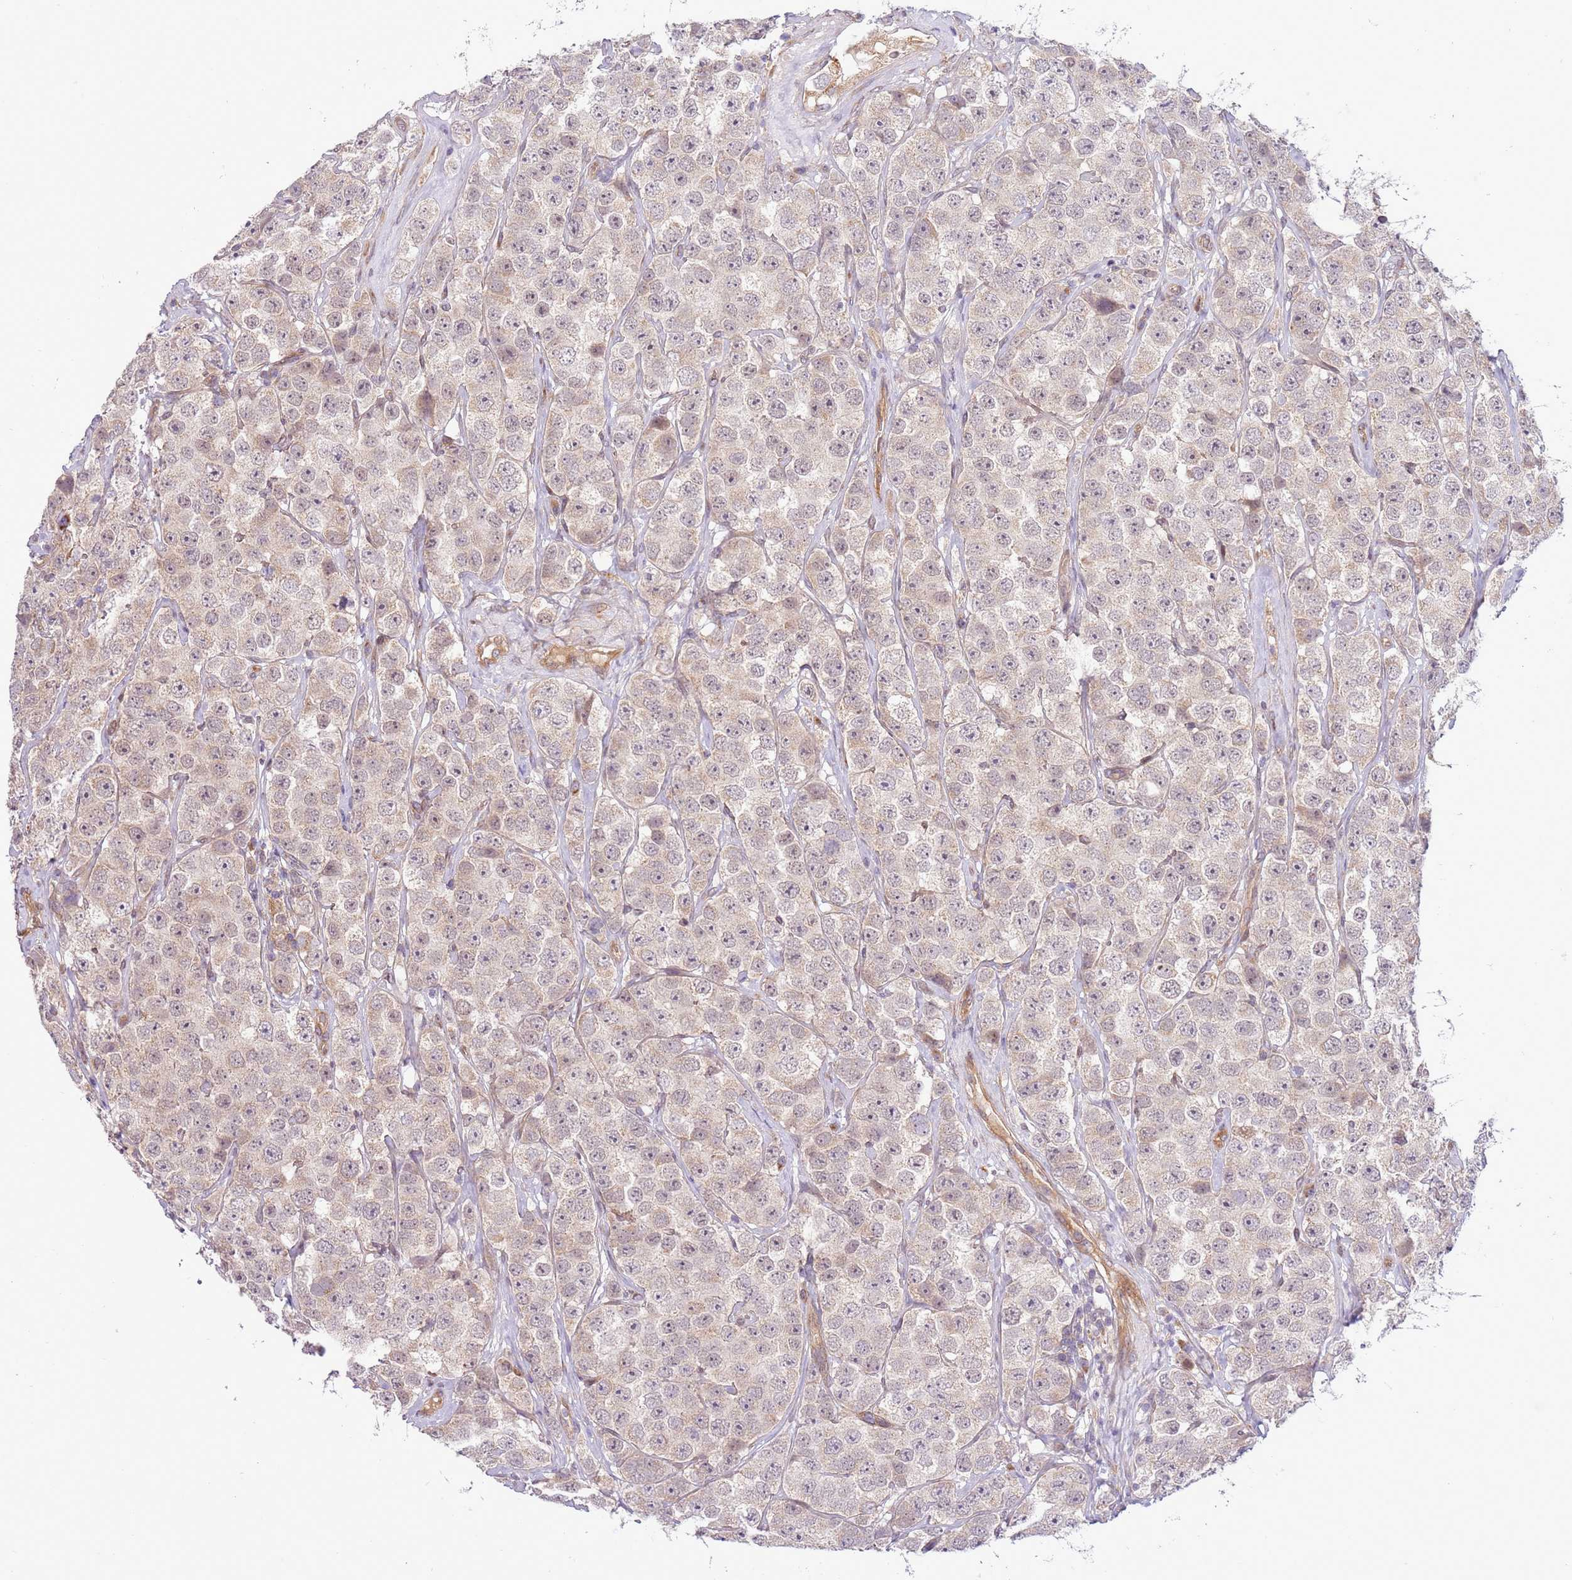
{"staining": {"intensity": "negative", "quantity": "none", "location": "none"}, "tissue": "testis cancer", "cell_type": "Tumor cells", "image_type": "cancer", "snomed": [{"axis": "morphology", "description": "Seminoma, NOS"}, {"axis": "topography", "description": "Testis"}], "caption": "This image is of testis seminoma stained with IHC to label a protein in brown with the nuclei are counter-stained blue. There is no expression in tumor cells. (IHC, brightfield microscopy, high magnification).", "gene": "SCARA3", "patient": {"sex": "male", "age": 28}}